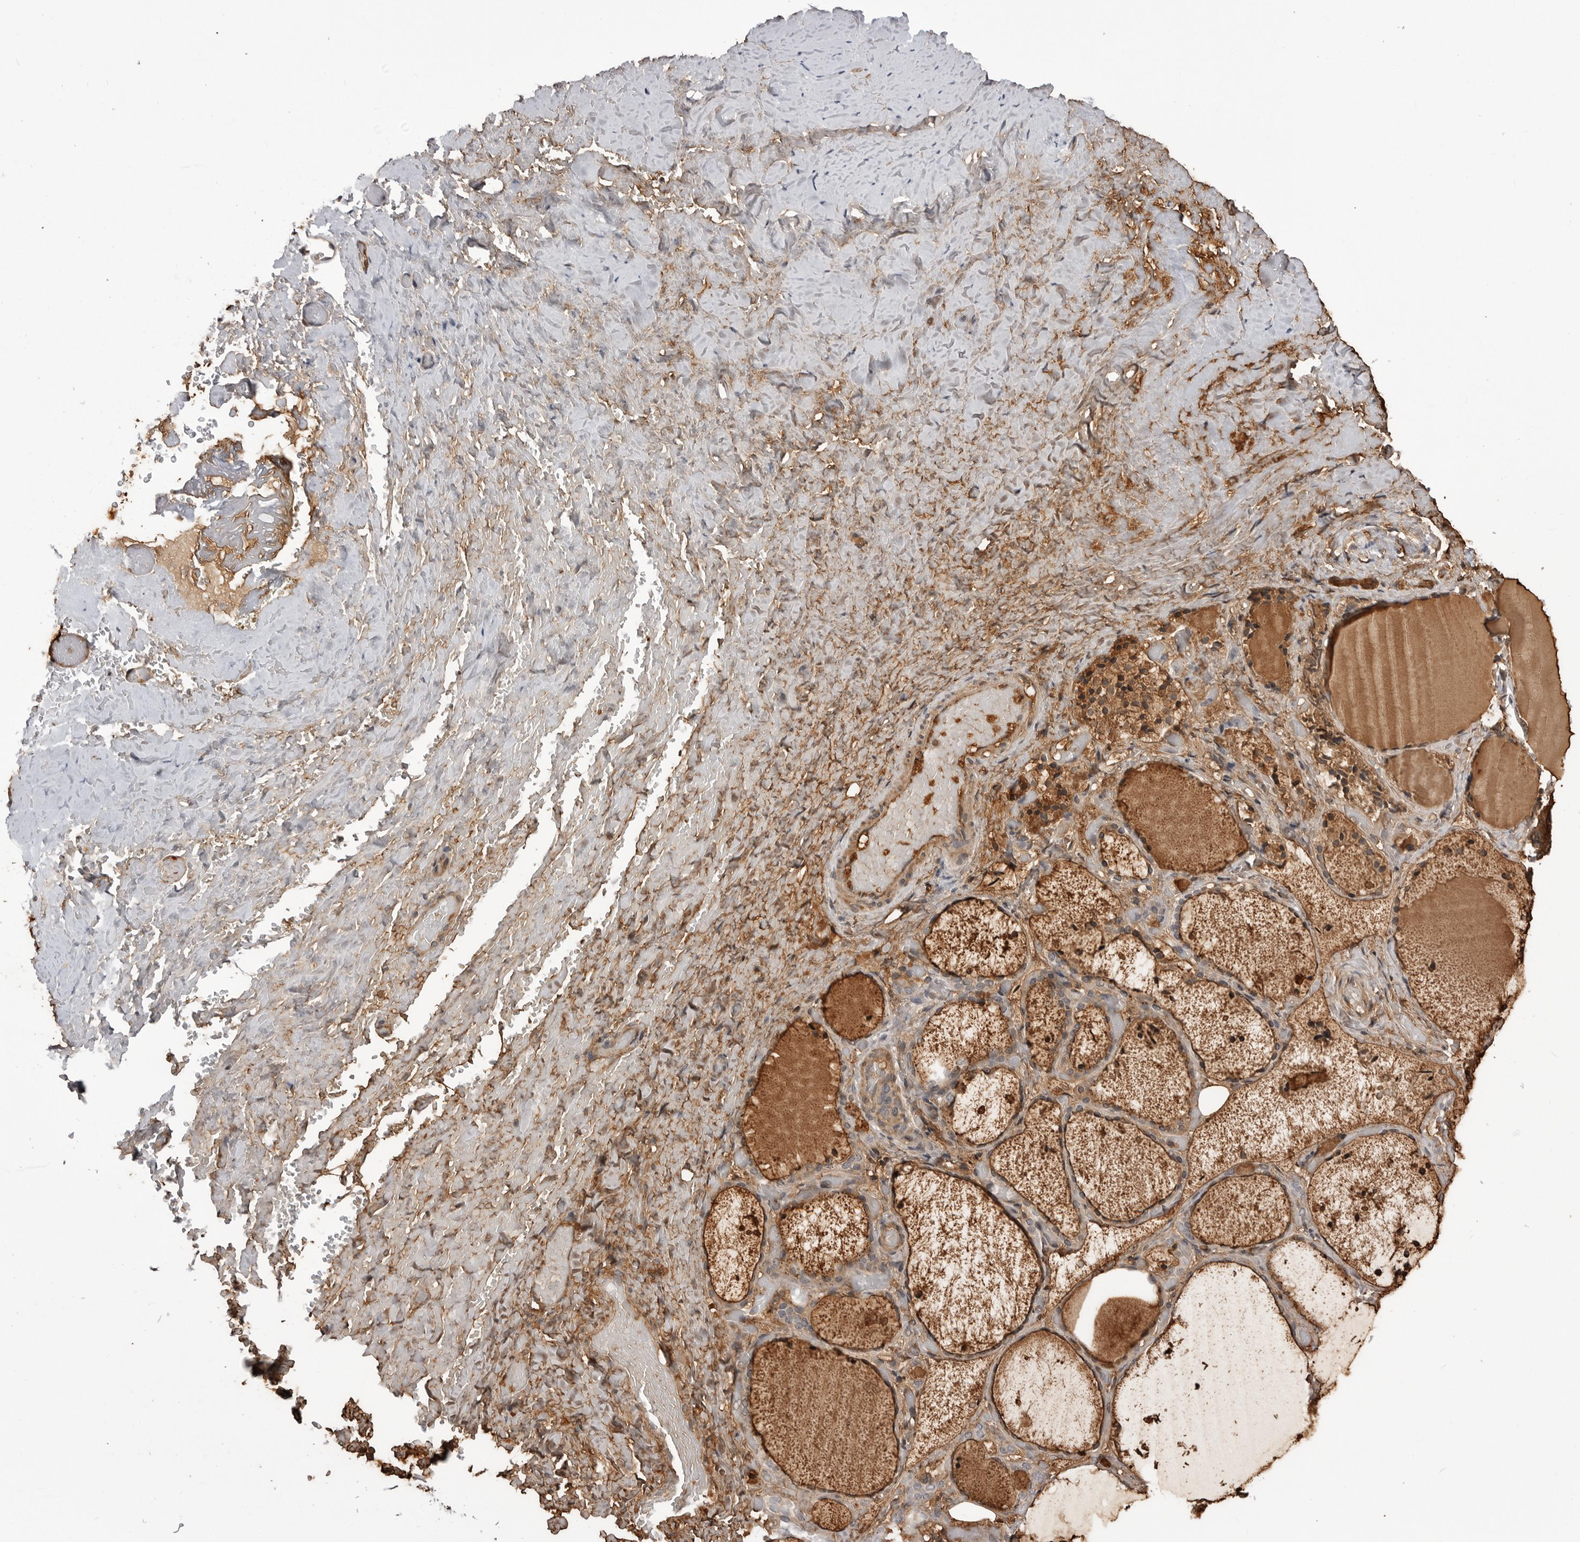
{"staining": {"intensity": "moderate", "quantity": ">75%", "location": "cytoplasmic/membranous"}, "tissue": "thyroid gland", "cell_type": "Glandular cells", "image_type": "normal", "snomed": [{"axis": "morphology", "description": "Normal tissue, NOS"}, {"axis": "topography", "description": "Thyroid gland"}], "caption": "Thyroid gland was stained to show a protein in brown. There is medium levels of moderate cytoplasmic/membranous expression in approximately >75% of glandular cells. The protein is stained brown, and the nuclei are stained in blue (DAB (3,3'-diaminobenzidine) IHC with brightfield microscopy, high magnification).", "gene": "CCDC18", "patient": {"sex": "female", "age": 44}}